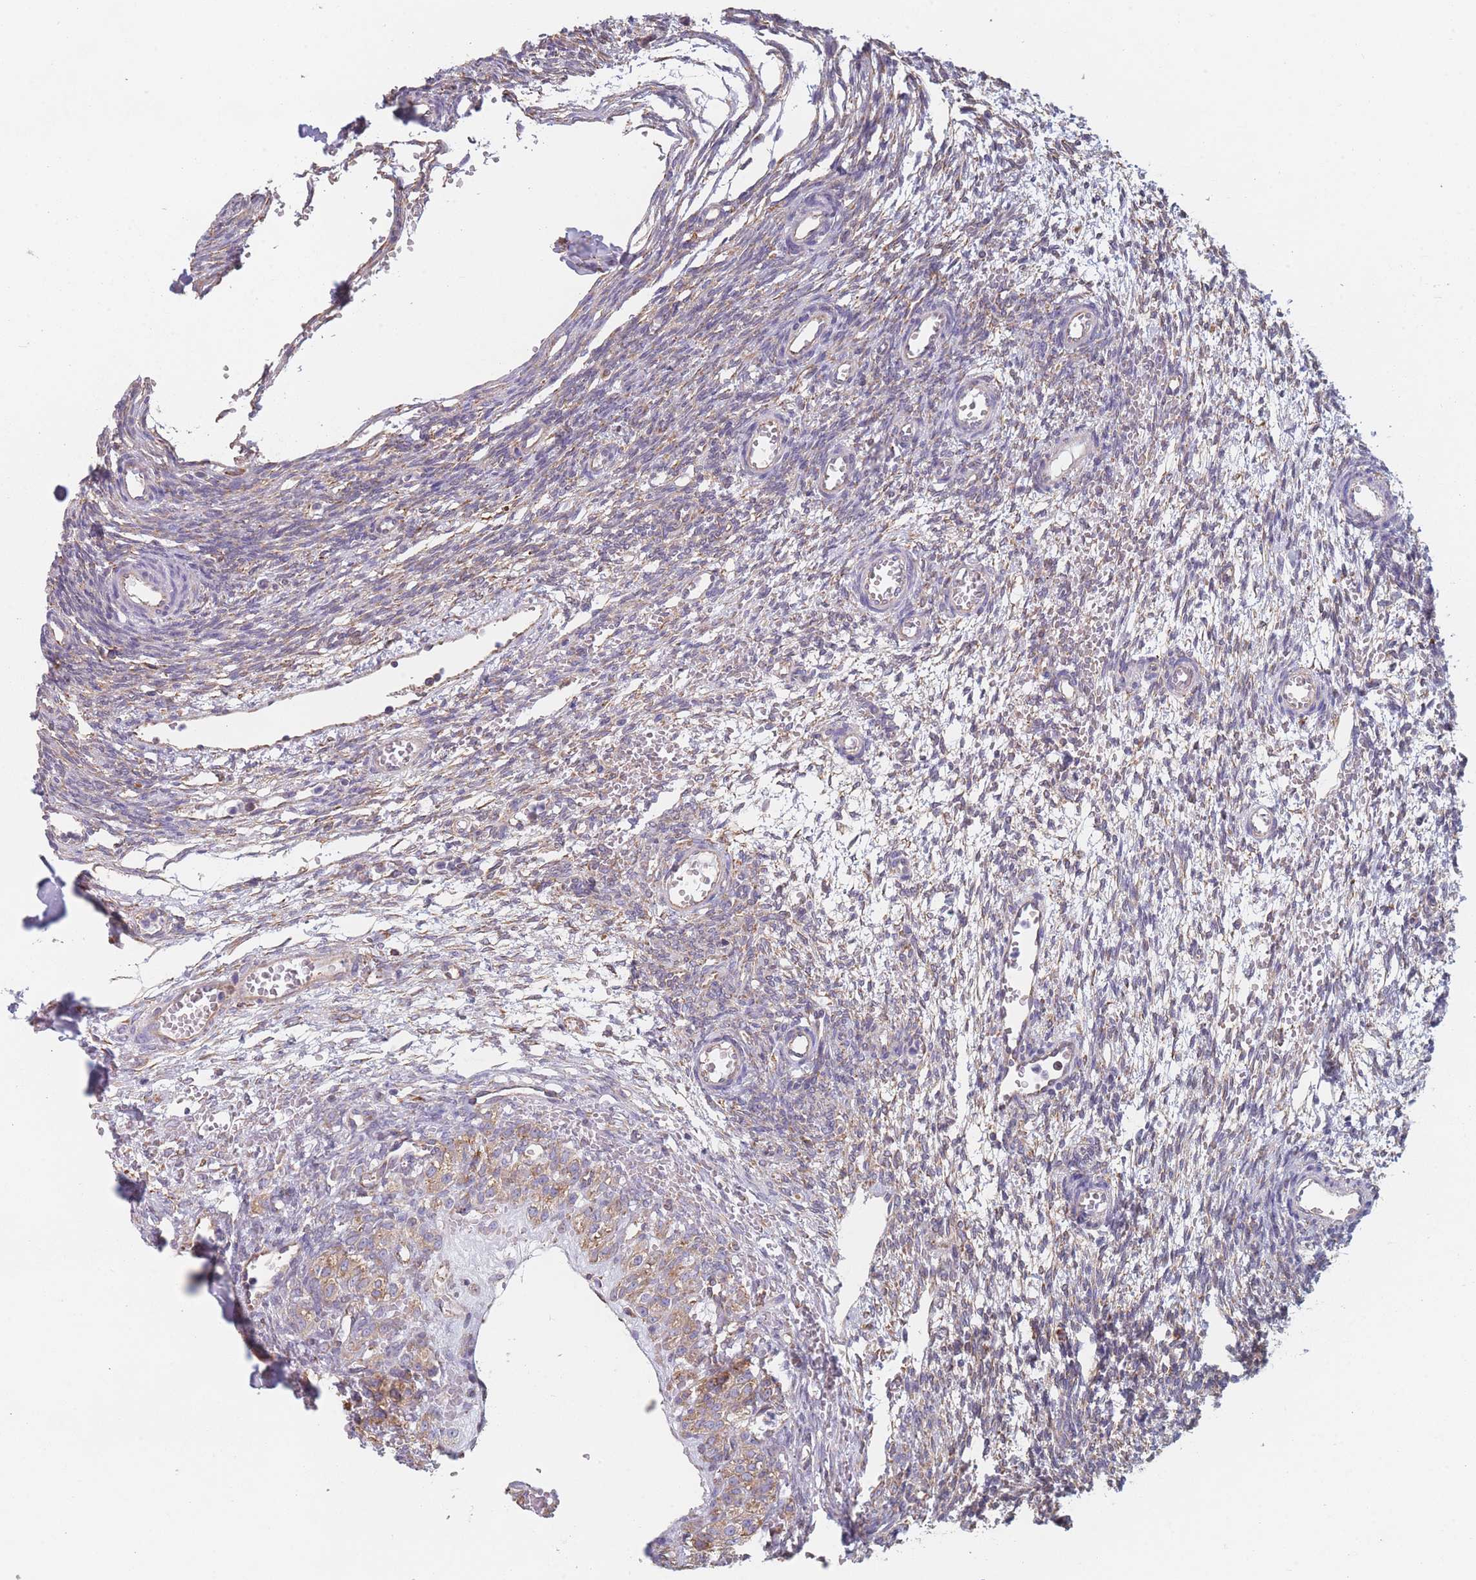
{"staining": {"intensity": "negative", "quantity": "none", "location": "none"}, "tissue": "ovary", "cell_type": "Ovarian stroma cells", "image_type": "normal", "snomed": [{"axis": "morphology", "description": "Normal tissue, NOS"}, {"axis": "topography", "description": "Ovary"}], "caption": "Immunohistochemistry (IHC) micrograph of normal ovary stained for a protein (brown), which demonstrates no staining in ovarian stroma cells.", "gene": "OR7C2", "patient": {"sex": "female", "age": 39}}